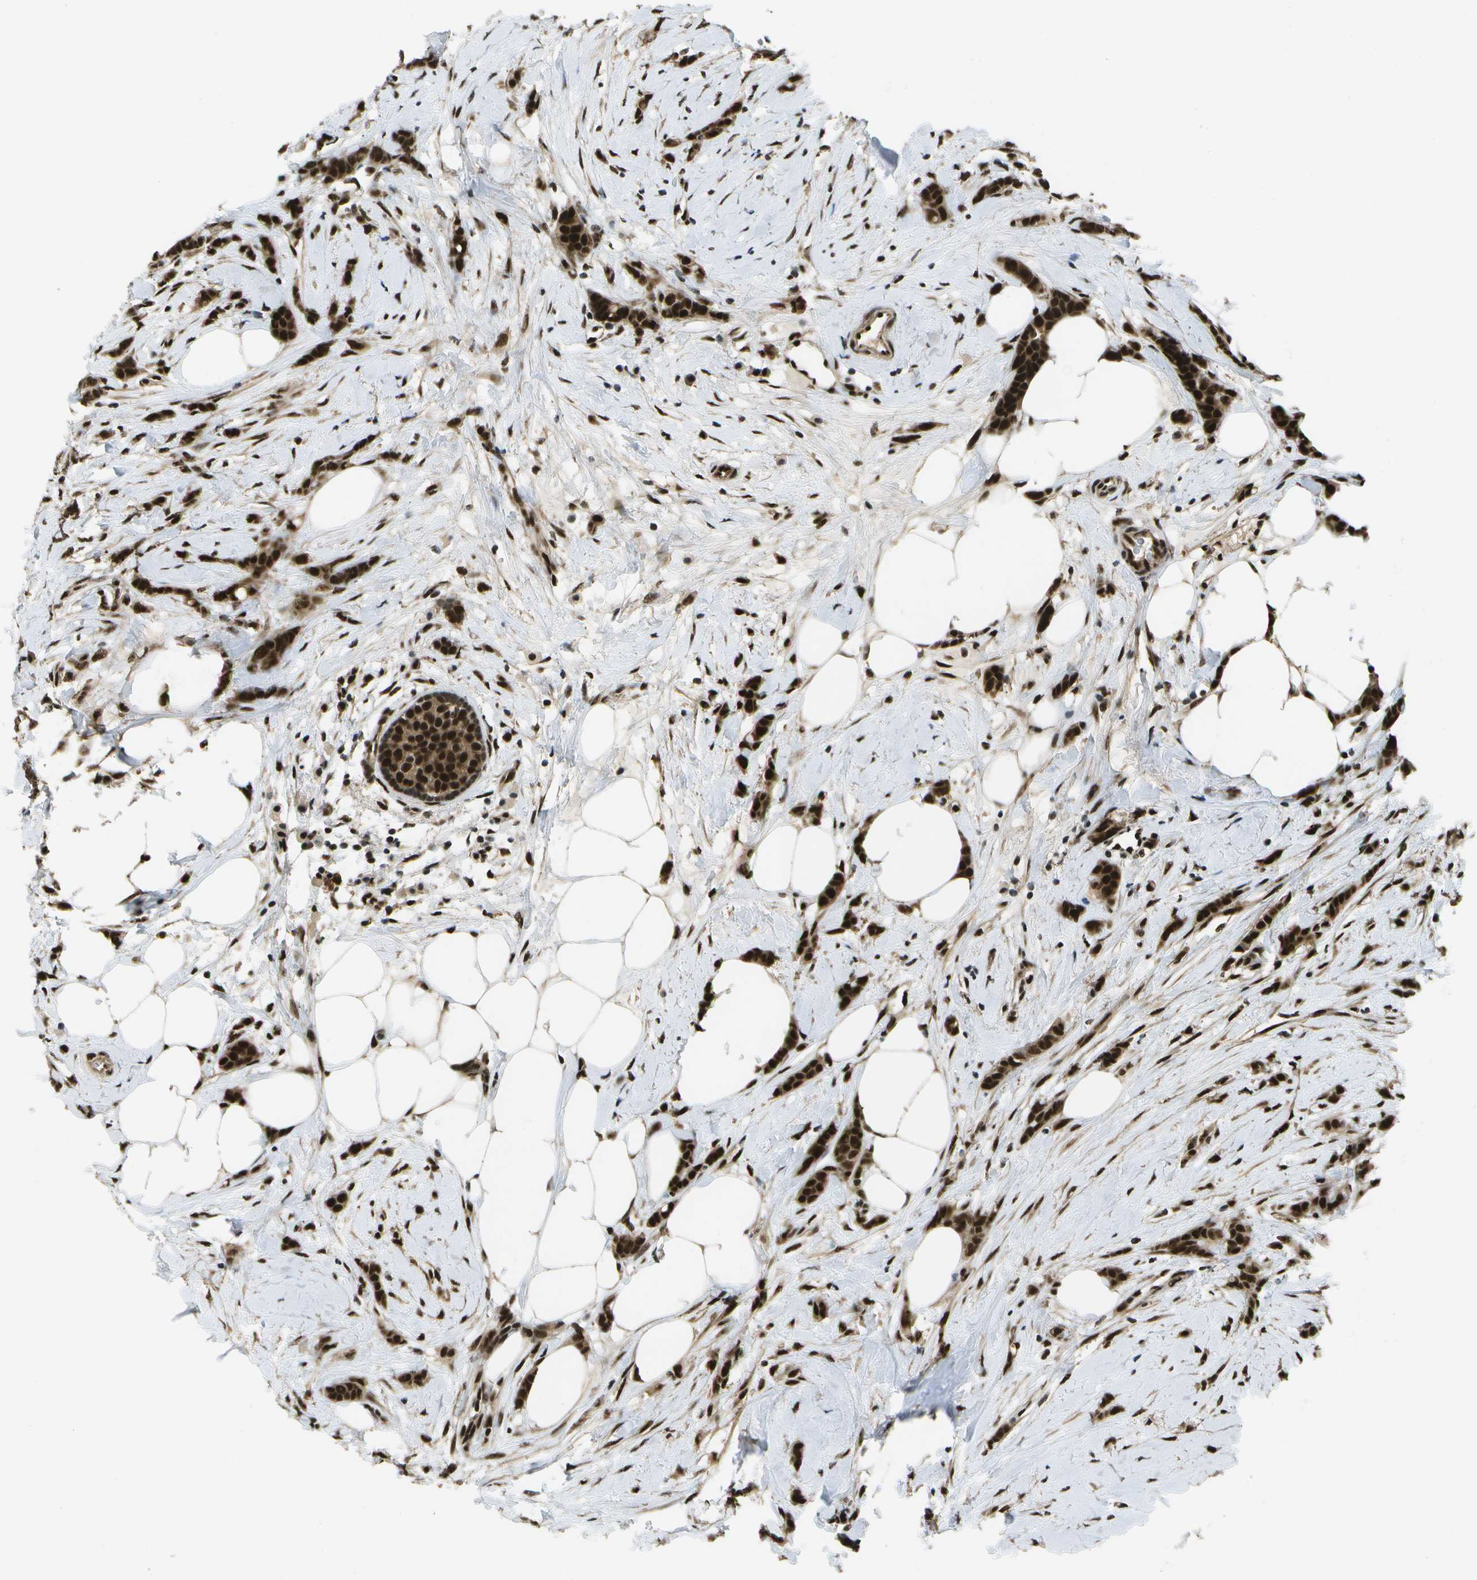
{"staining": {"intensity": "strong", "quantity": ">75%", "location": "cytoplasmic/membranous,nuclear"}, "tissue": "breast cancer", "cell_type": "Tumor cells", "image_type": "cancer", "snomed": [{"axis": "morphology", "description": "Lobular carcinoma, in situ"}, {"axis": "morphology", "description": "Lobular carcinoma"}, {"axis": "topography", "description": "Breast"}], "caption": "Immunohistochemical staining of human lobular carcinoma in situ (breast) reveals strong cytoplasmic/membranous and nuclear protein expression in about >75% of tumor cells.", "gene": "GANC", "patient": {"sex": "female", "age": 41}}